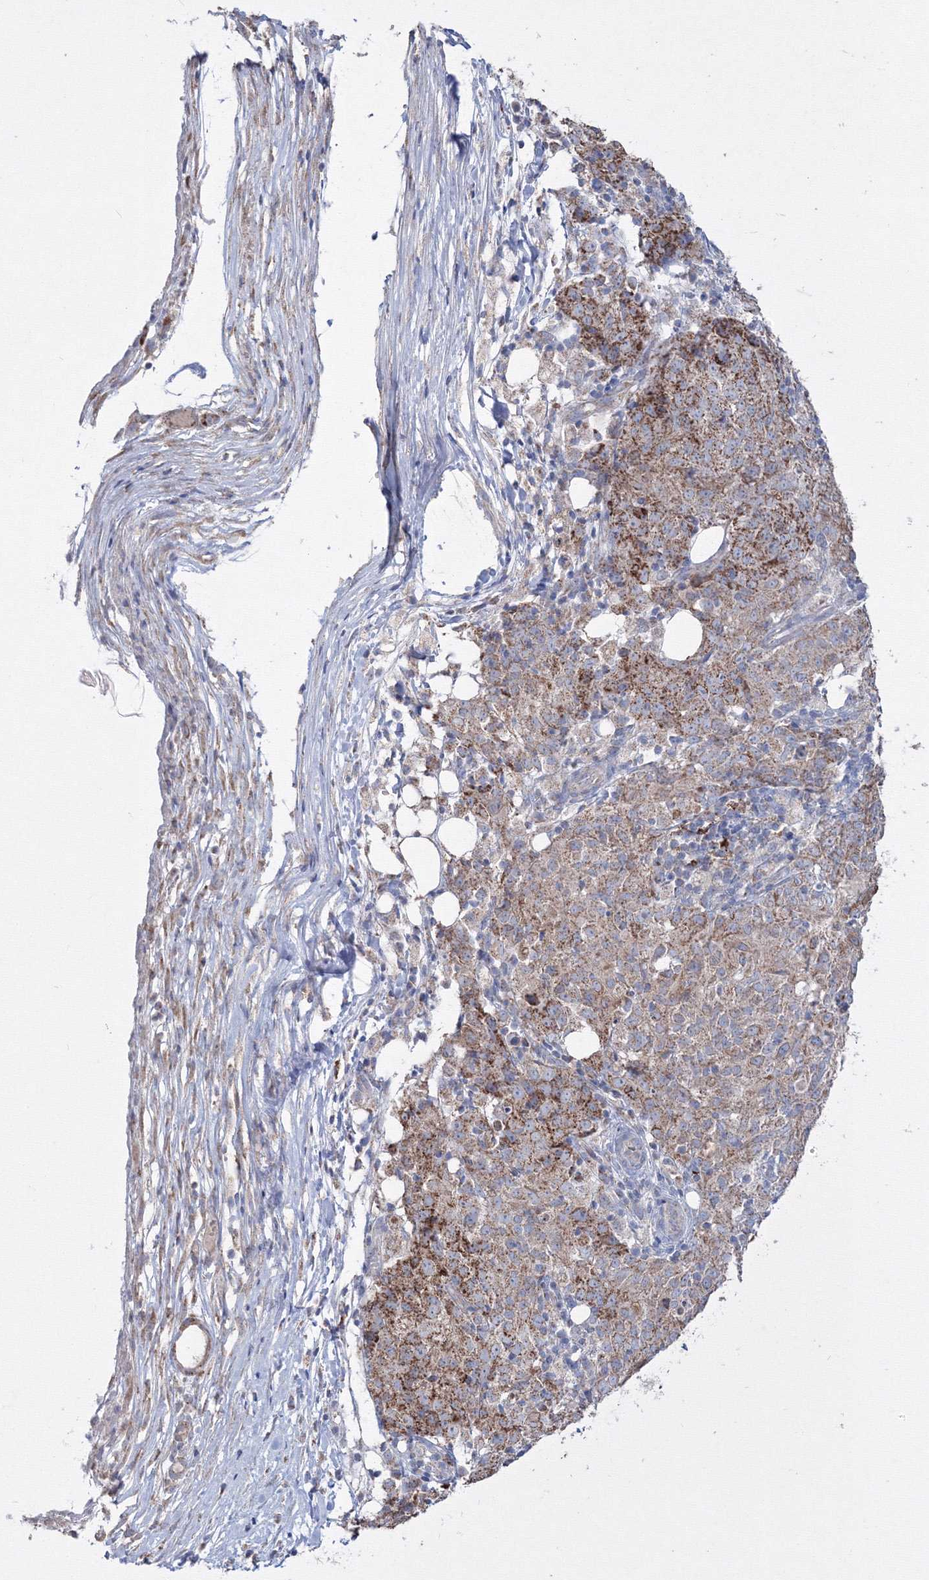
{"staining": {"intensity": "moderate", "quantity": ">75%", "location": "cytoplasmic/membranous"}, "tissue": "ovarian cancer", "cell_type": "Tumor cells", "image_type": "cancer", "snomed": [{"axis": "morphology", "description": "Carcinoma, endometroid"}, {"axis": "topography", "description": "Ovary"}], "caption": "Moderate cytoplasmic/membranous positivity for a protein is identified in approximately >75% of tumor cells of ovarian endometroid carcinoma using IHC.", "gene": "GRSF1", "patient": {"sex": "female", "age": 42}}